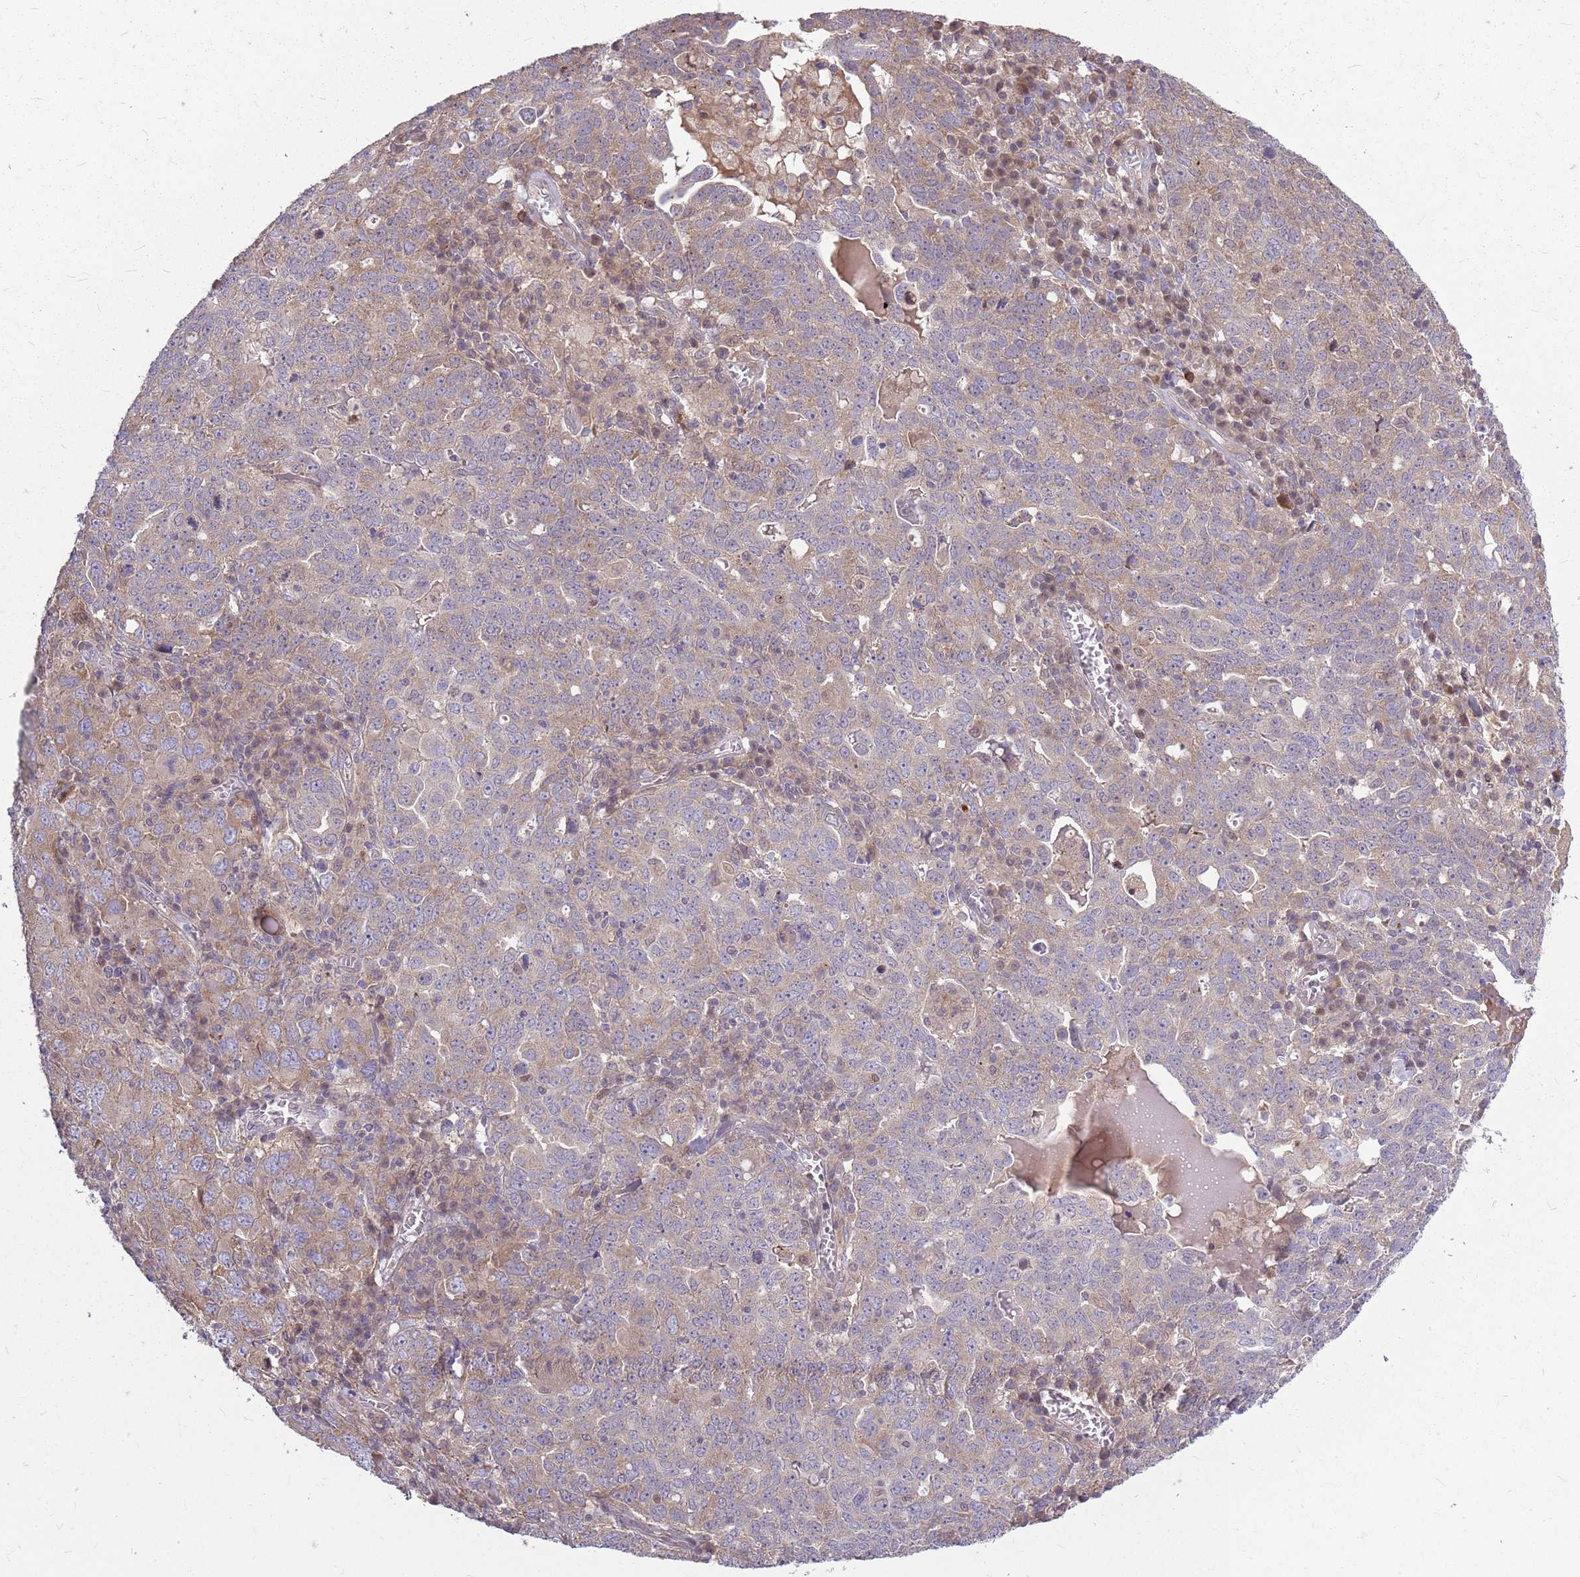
{"staining": {"intensity": "moderate", "quantity": "25%-75%", "location": "cytoplasmic/membranous"}, "tissue": "ovarian cancer", "cell_type": "Tumor cells", "image_type": "cancer", "snomed": [{"axis": "morphology", "description": "Carcinoma, endometroid"}, {"axis": "topography", "description": "Ovary"}], "caption": "Protein analysis of ovarian cancer tissue shows moderate cytoplasmic/membranous positivity in about 25%-75% of tumor cells. The staining was performed using DAB to visualize the protein expression in brown, while the nuclei were stained in blue with hematoxylin (Magnification: 20x).", "gene": "PPP1R27", "patient": {"sex": "female", "age": 62}}